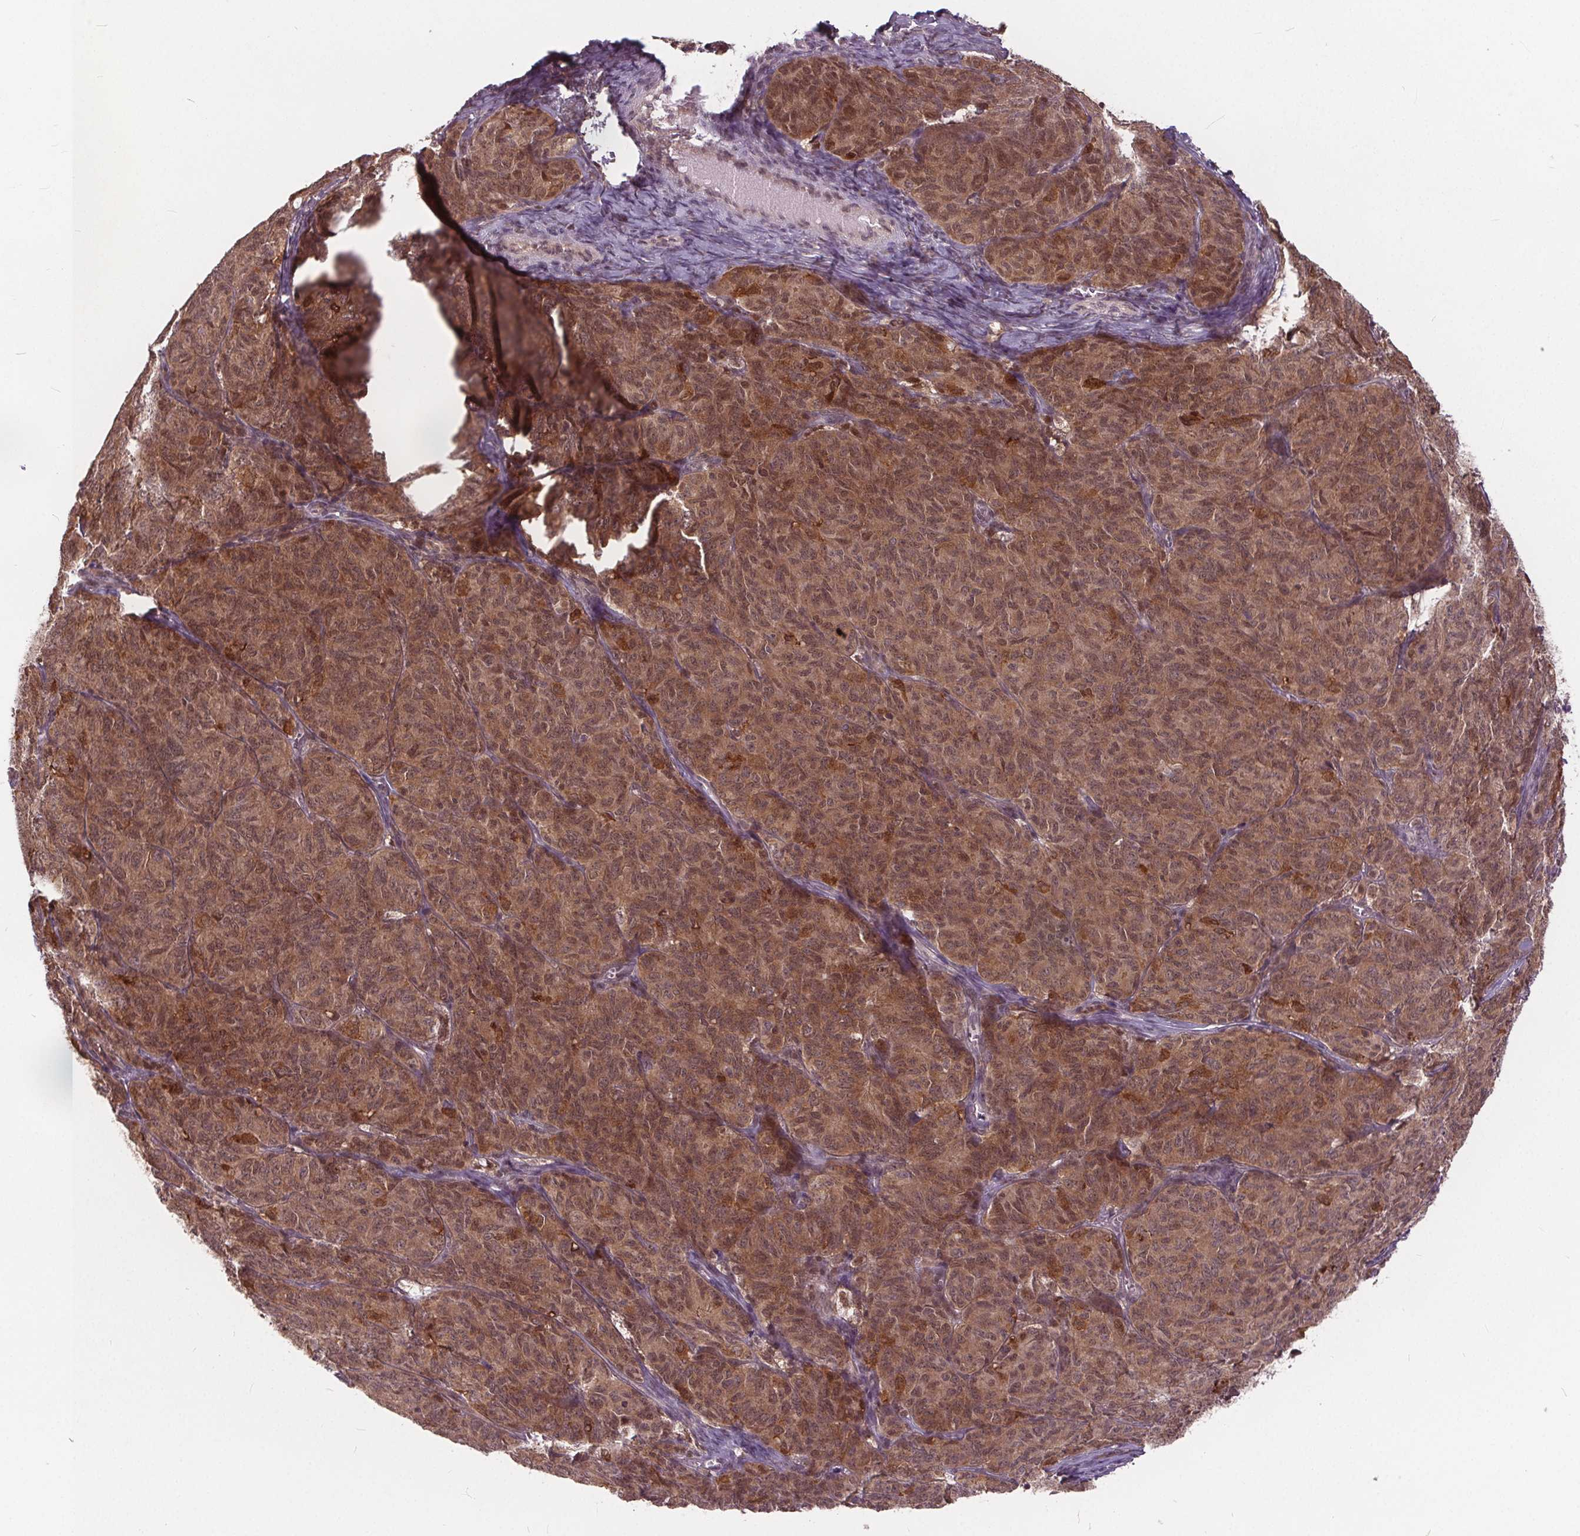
{"staining": {"intensity": "moderate", "quantity": ">75%", "location": "cytoplasmic/membranous"}, "tissue": "ovarian cancer", "cell_type": "Tumor cells", "image_type": "cancer", "snomed": [{"axis": "morphology", "description": "Carcinoma, endometroid"}, {"axis": "topography", "description": "Ovary"}], "caption": "Ovarian endometroid carcinoma stained for a protein reveals moderate cytoplasmic/membranous positivity in tumor cells.", "gene": "HIF1AN", "patient": {"sex": "female", "age": 80}}